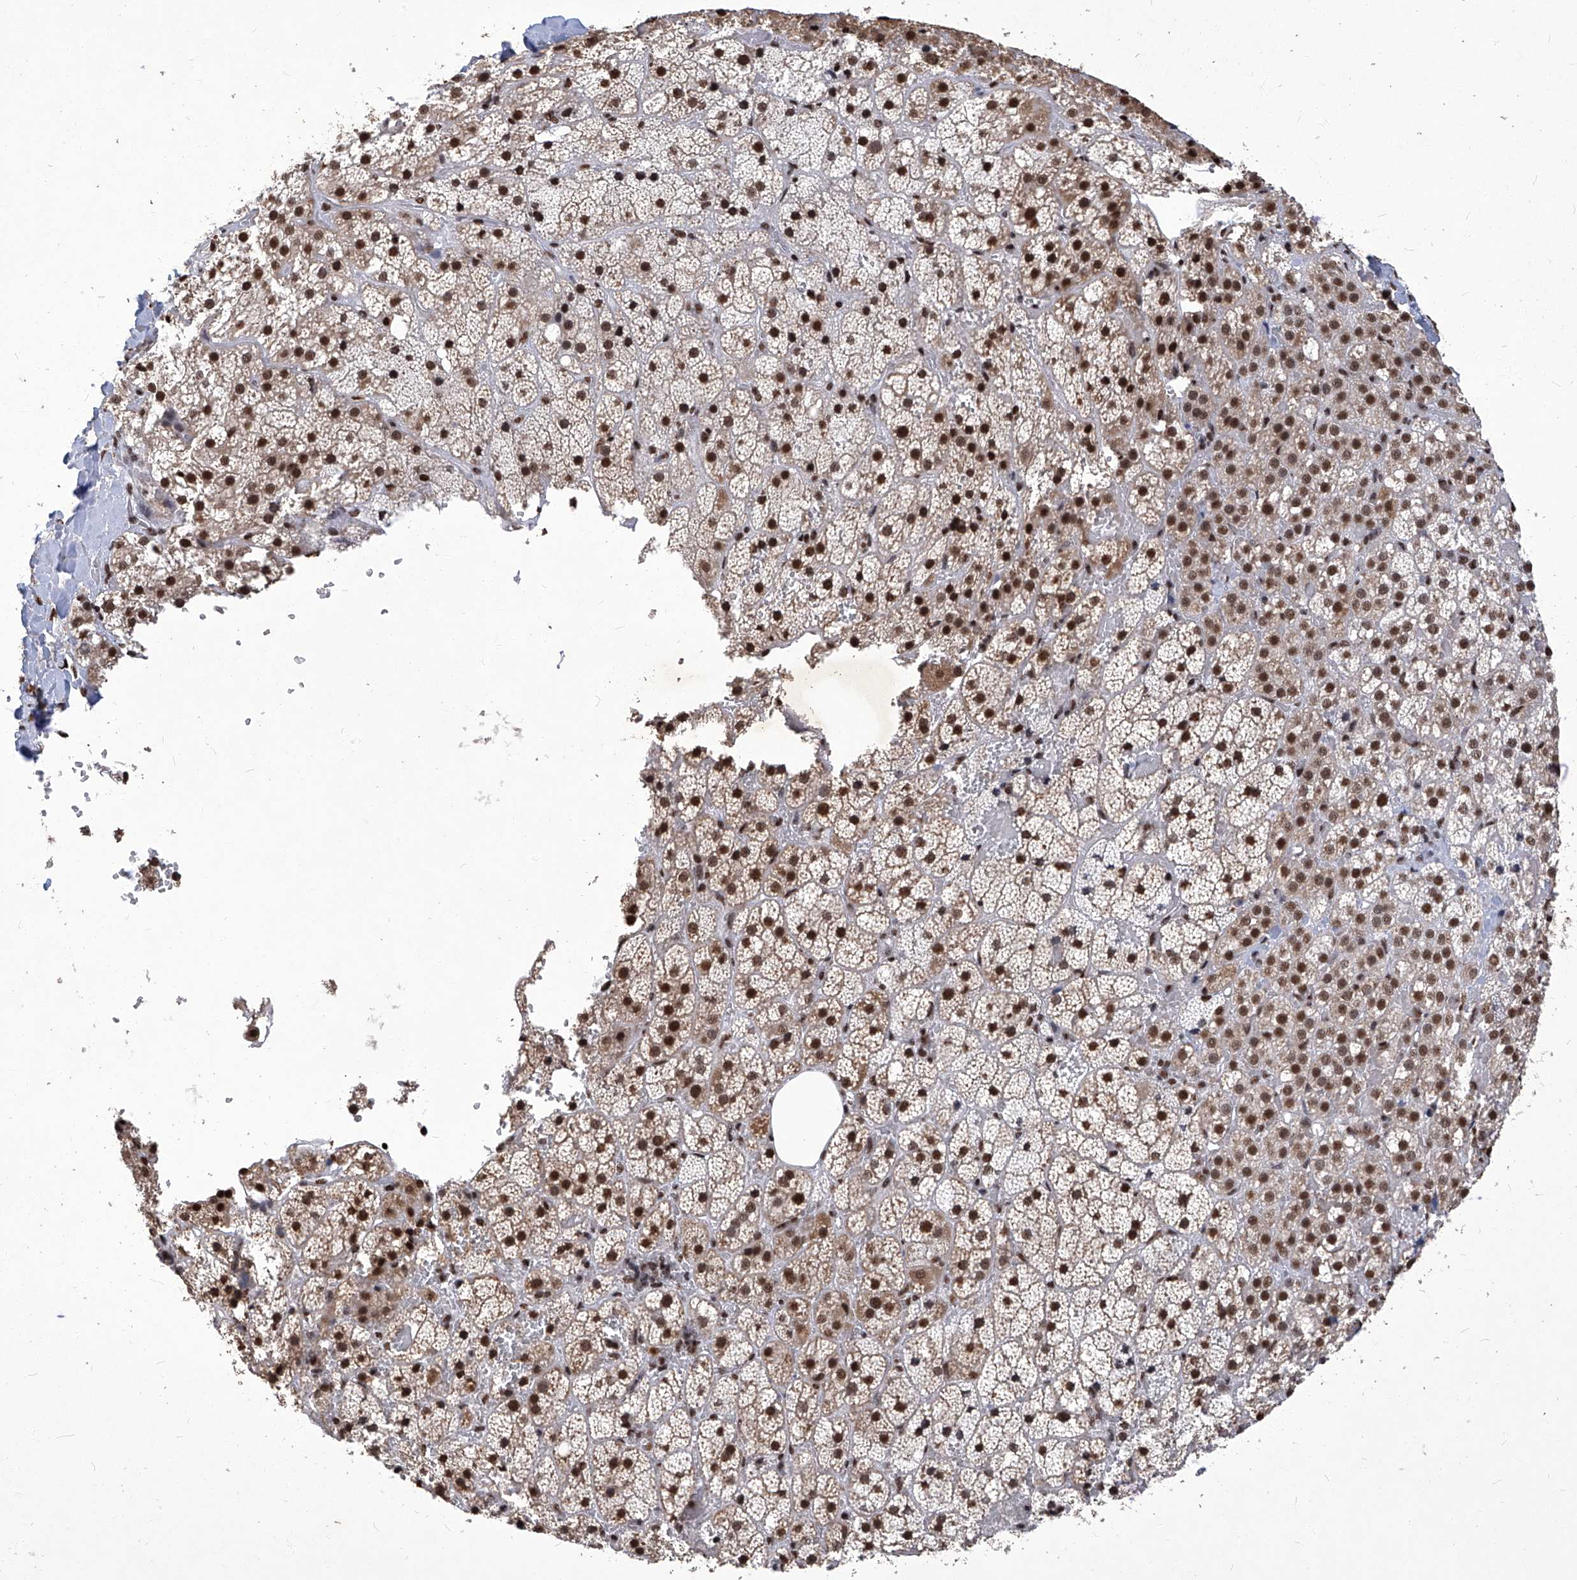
{"staining": {"intensity": "strong", "quantity": ">75%", "location": "nuclear"}, "tissue": "adrenal gland", "cell_type": "Glandular cells", "image_type": "normal", "snomed": [{"axis": "morphology", "description": "Normal tissue, NOS"}, {"axis": "topography", "description": "Adrenal gland"}], "caption": "An immunohistochemistry (IHC) image of benign tissue is shown. Protein staining in brown shows strong nuclear positivity in adrenal gland within glandular cells. (IHC, brightfield microscopy, high magnification).", "gene": "HBP1", "patient": {"sex": "female", "age": 59}}